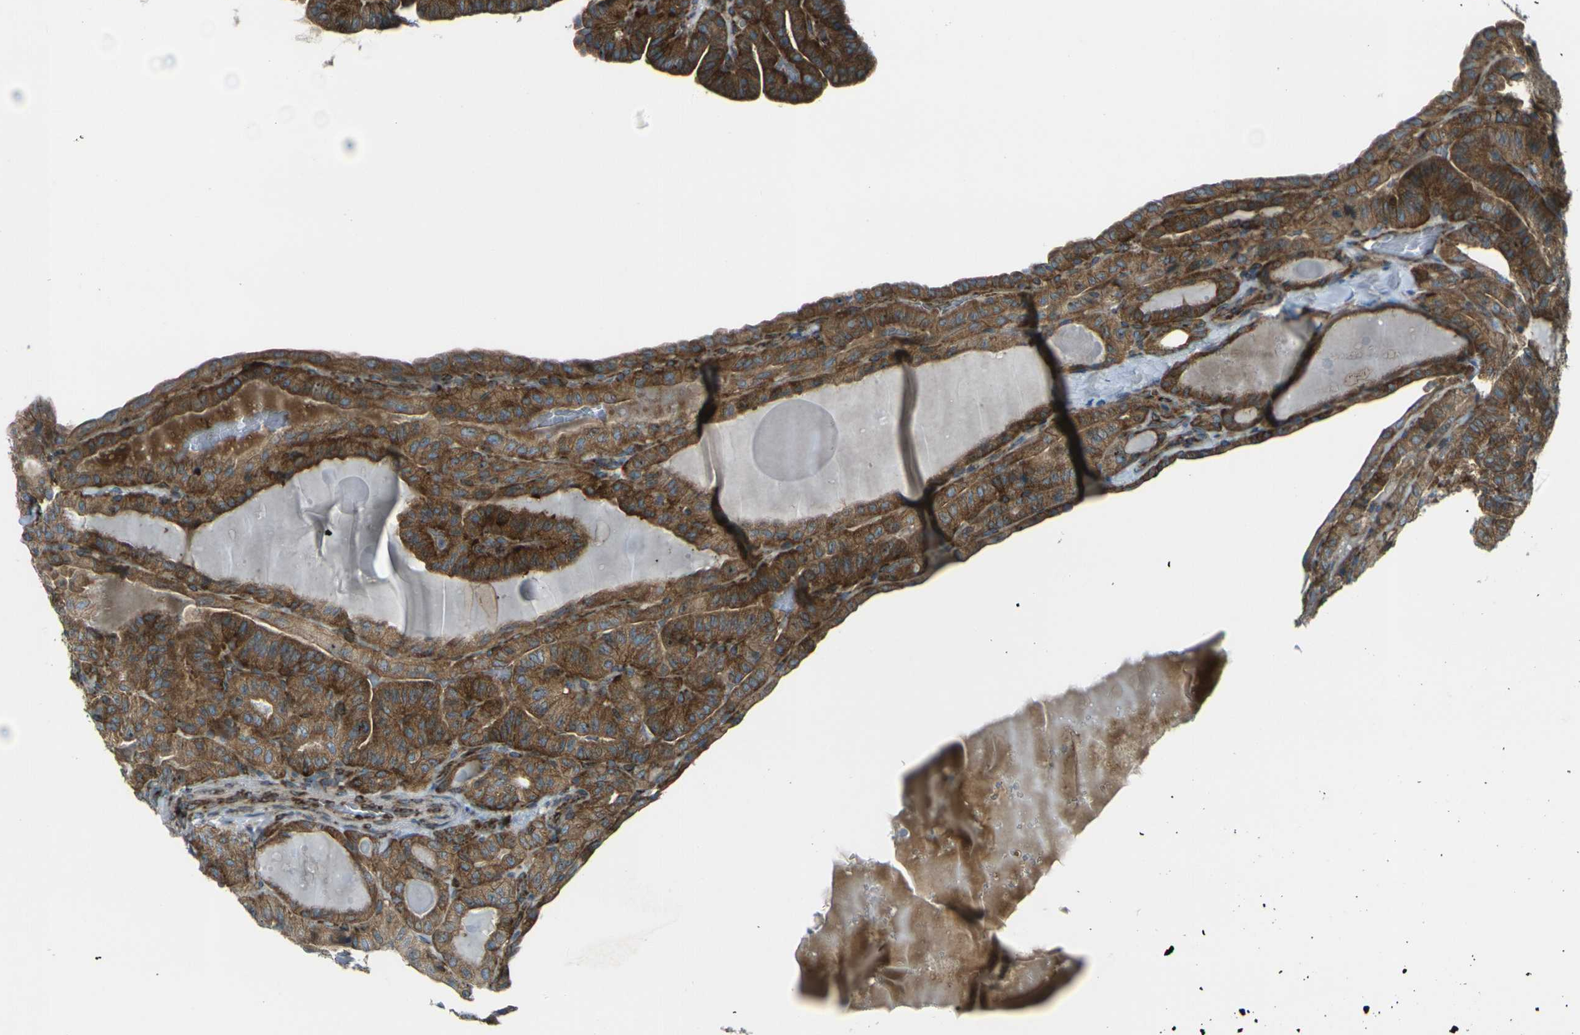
{"staining": {"intensity": "strong", "quantity": ">75%", "location": "cytoplasmic/membranous"}, "tissue": "thyroid cancer", "cell_type": "Tumor cells", "image_type": "cancer", "snomed": [{"axis": "morphology", "description": "Papillary adenocarcinoma, NOS"}, {"axis": "topography", "description": "Thyroid gland"}], "caption": "Immunohistochemistry (IHC) micrograph of neoplastic tissue: thyroid cancer stained using IHC demonstrates high levels of strong protein expression localized specifically in the cytoplasmic/membranous of tumor cells, appearing as a cytoplasmic/membranous brown color.", "gene": "CELSR2", "patient": {"sex": "male", "age": 77}}